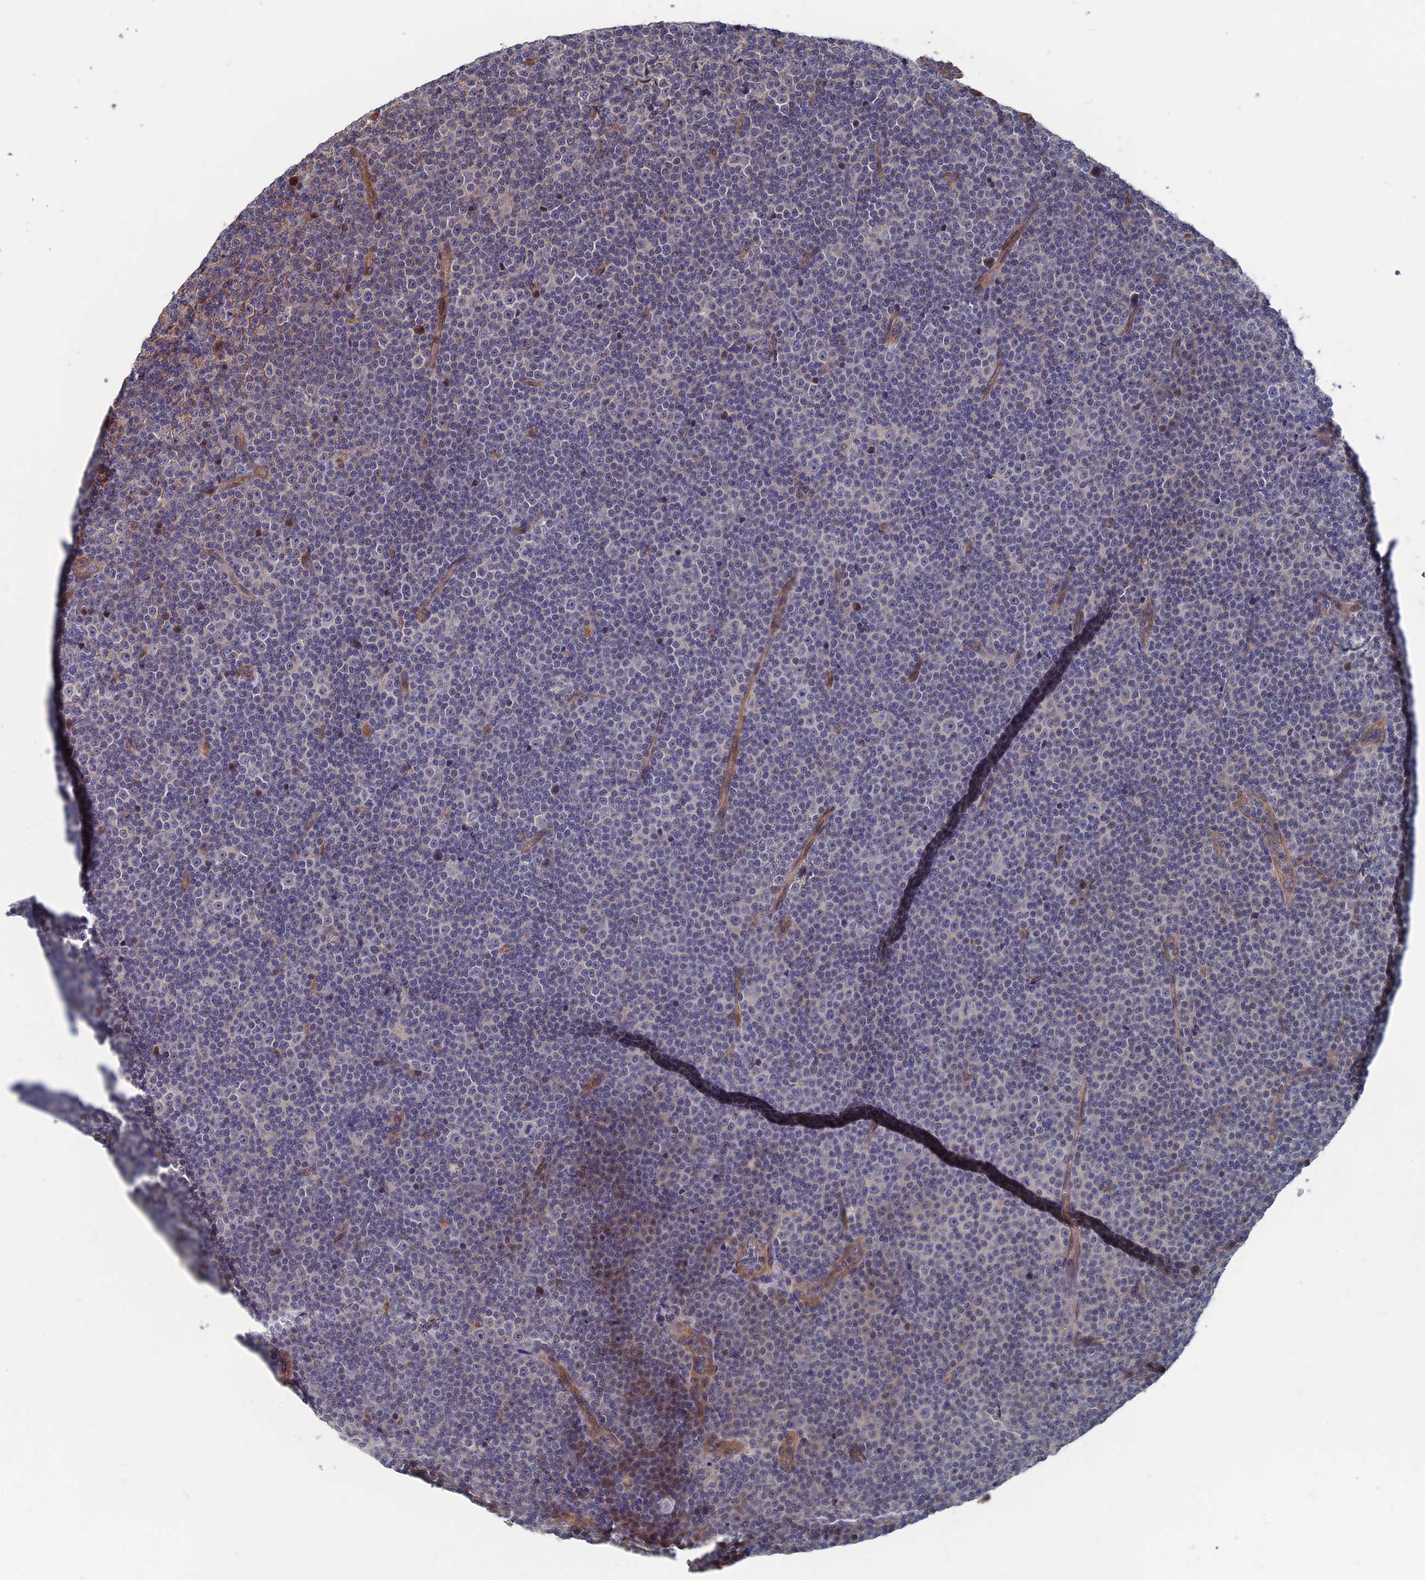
{"staining": {"intensity": "negative", "quantity": "none", "location": "none"}, "tissue": "lymphoma", "cell_type": "Tumor cells", "image_type": "cancer", "snomed": [{"axis": "morphology", "description": "Malignant lymphoma, non-Hodgkin's type, Low grade"}, {"axis": "topography", "description": "Lymph node"}], "caption": "Image shows no significant protein expression in tumor cells of low-grade malignant lymphoma, non-Hodgkin's type.", "gene": "RPUSD1", "patient": {"sex": "female", "age": 67}}